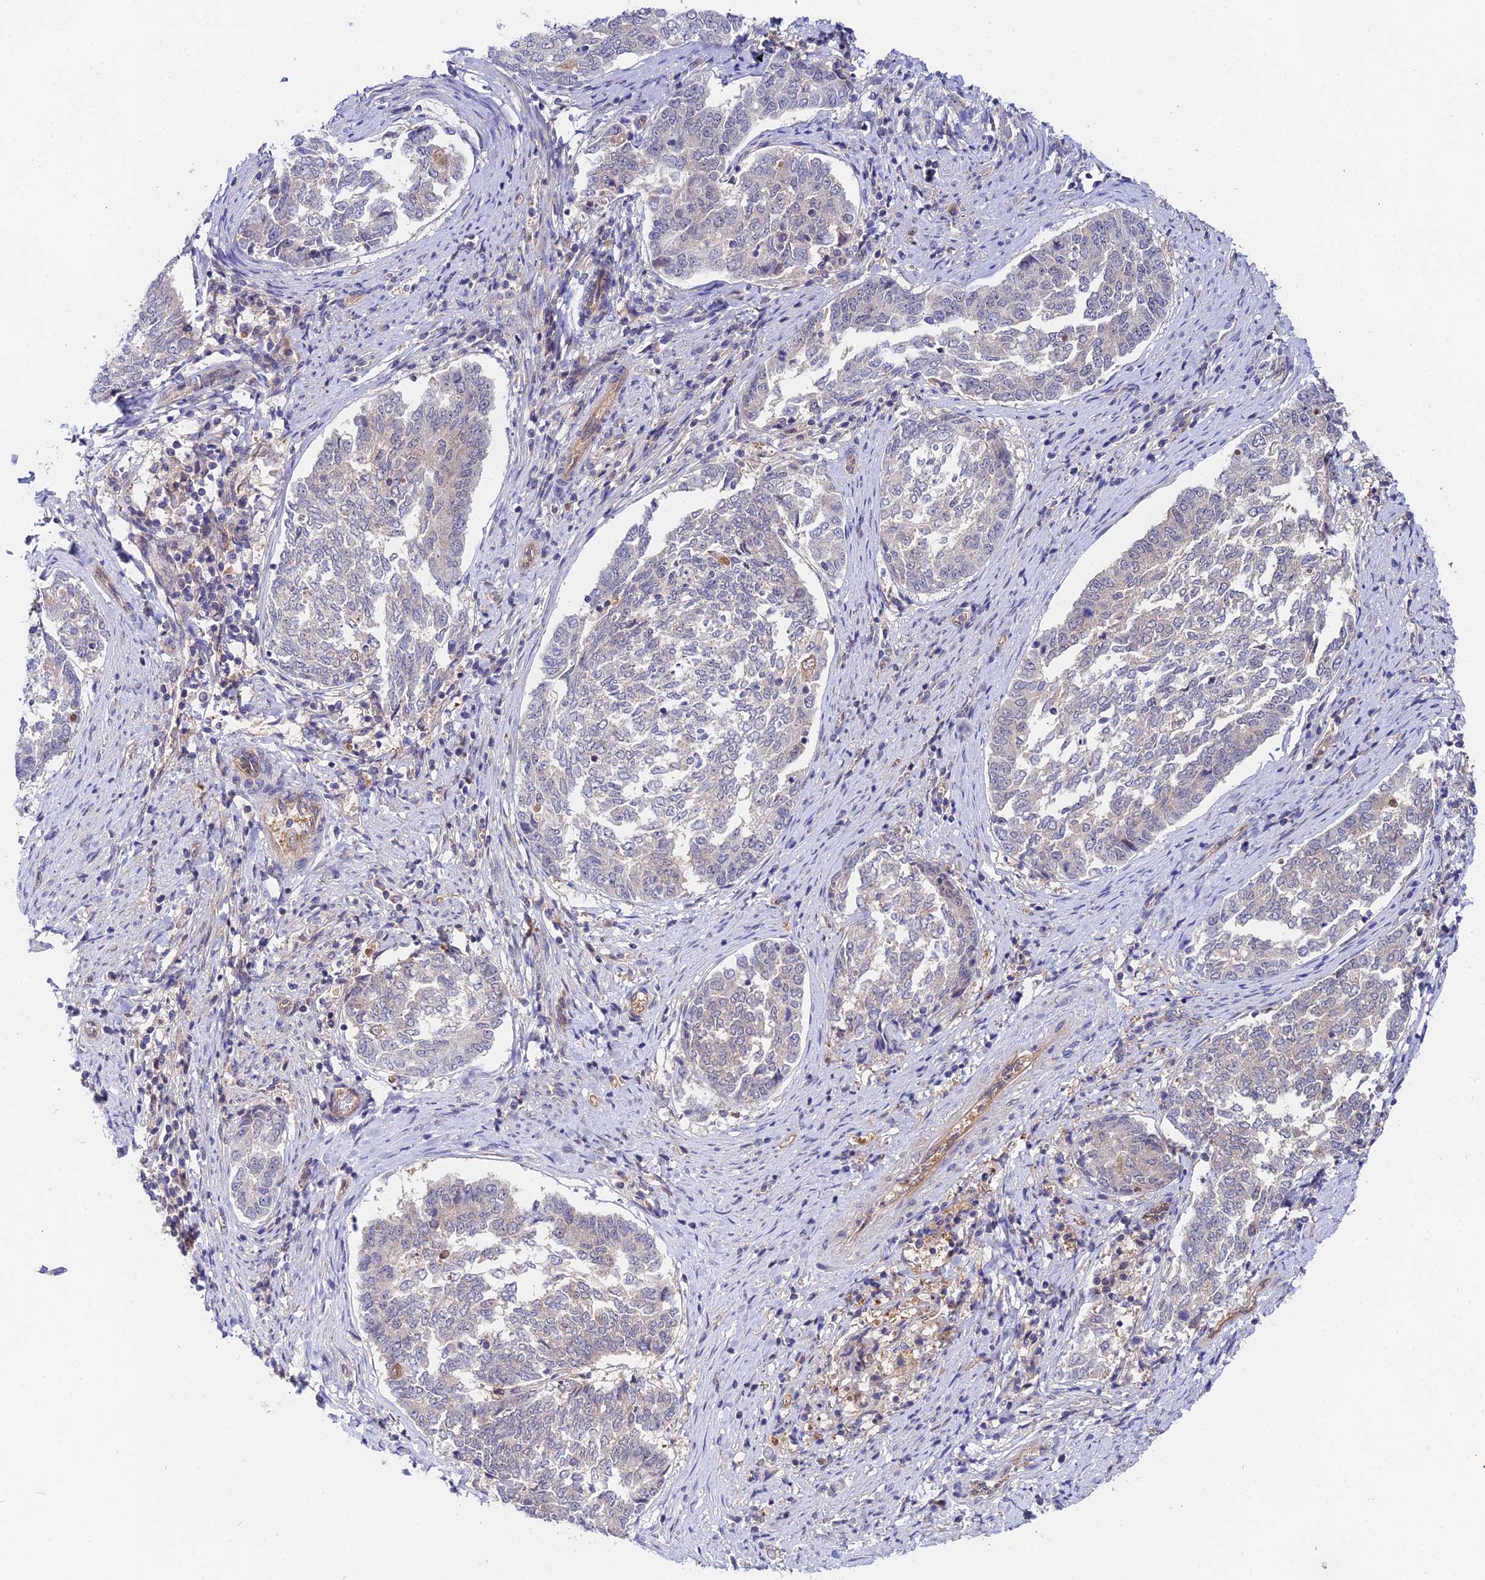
{"staining": {"intensity": "negative", "quantity": "none", "location": "none"}, "tissue": "endometrial cancer", "cell_type": "Tumor cells", "image_type": "cancer", "snomed": [{"axis": "morphology", "description": "Adenocarcinoma, NOS"}, {"axis": "topography", "description": "Endometrium"}], "caption": "Human endometrial cancer stained for a protein using immunohistochemistry displays no staining in tumor cells.", "gene": "PPP2R2C", "patient": {"sex": "female", "age": 80}}